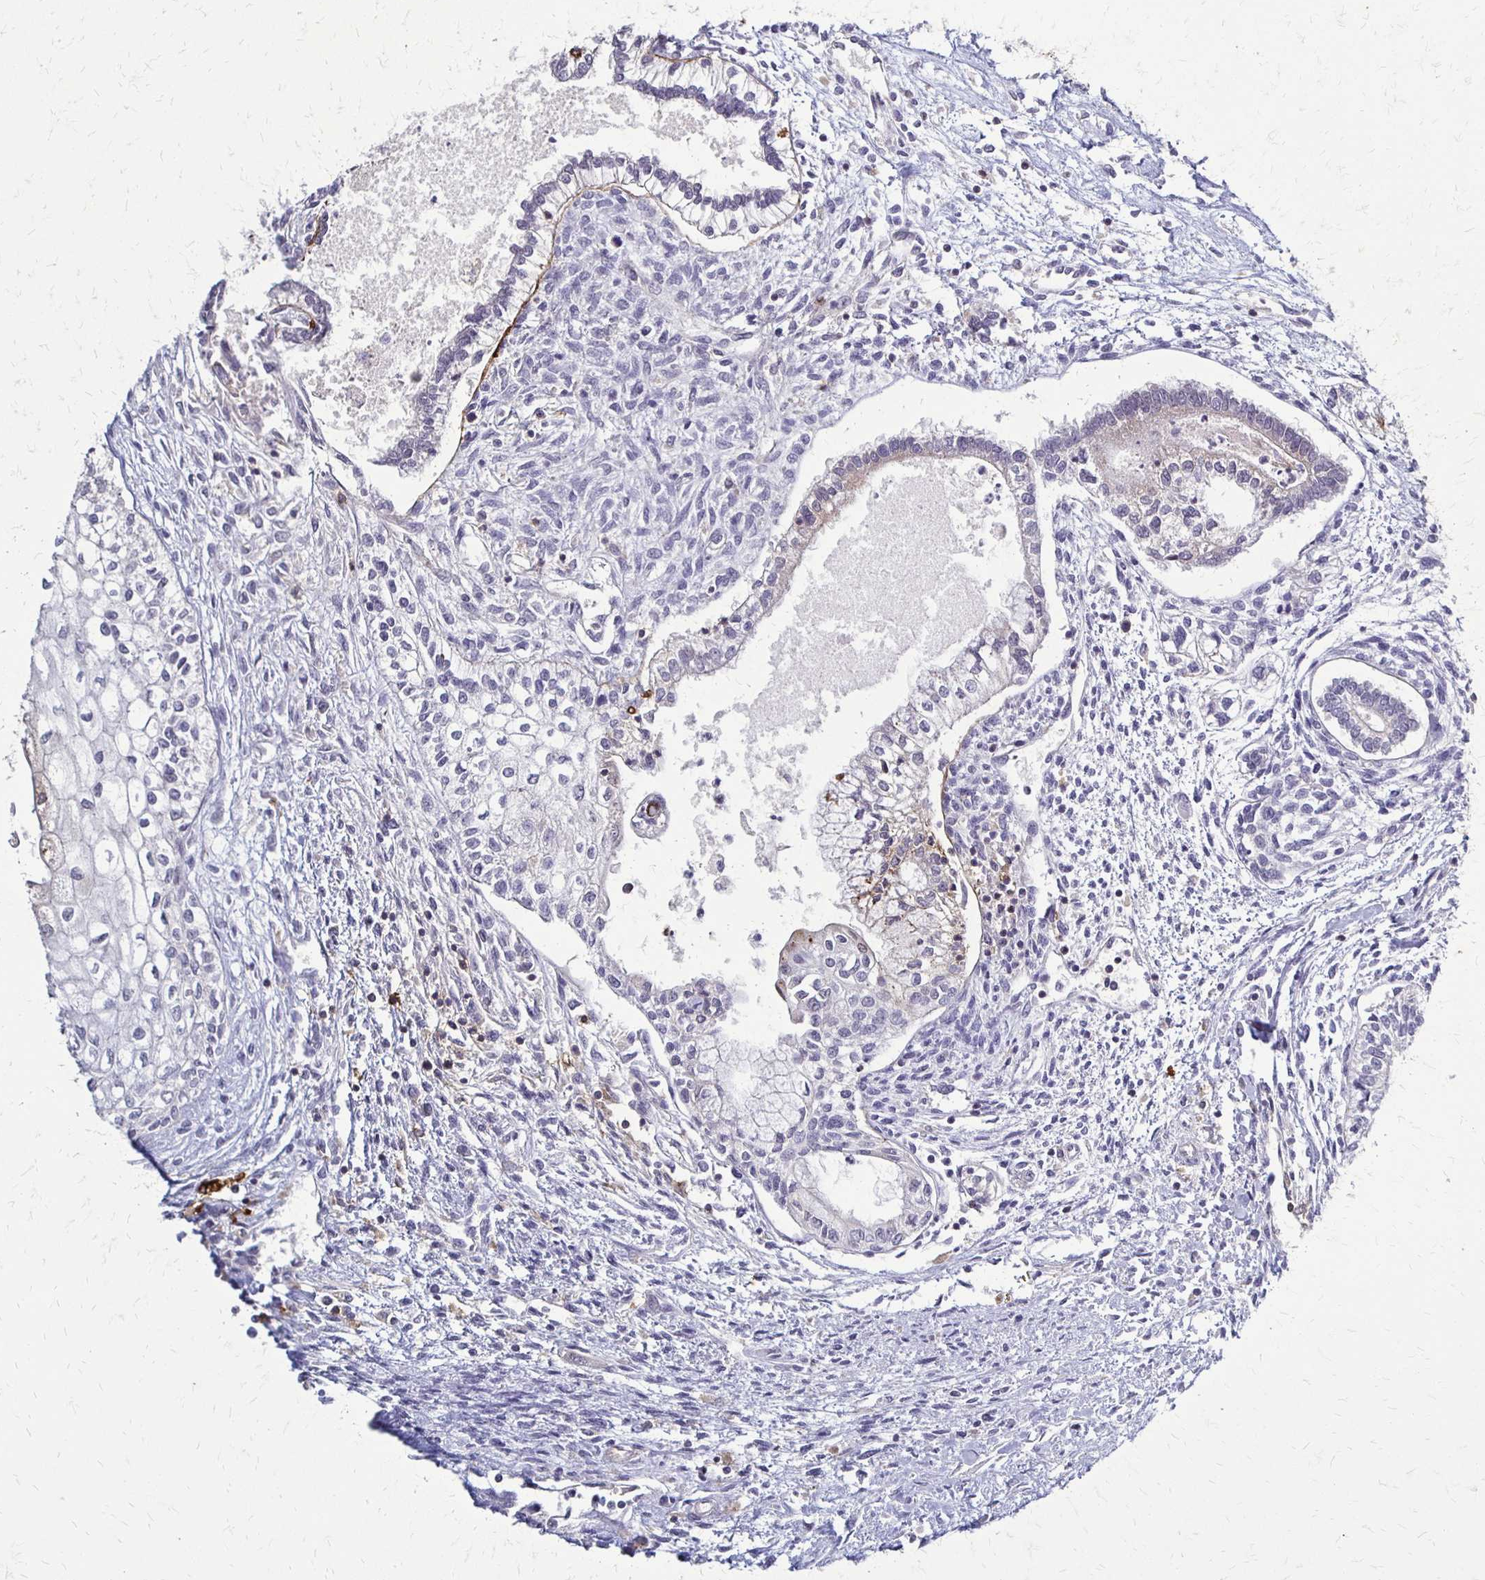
{"staining": {"intensity": "negative", "quantity": "none", "location": "none"}, "tissue": "testis cancer", "cell_type": "Tumor cells", "image_type": "cancer", "snomed": [{"axis": "morphology", "description": "Carcinoma, Embryonal, NOS"}, {"axis": "topography", "description": "Testis"}], "caption": "A high-resolution photomicrograph shows IHC staining of testis cancer (embryonal carcinoma), which shows no significant expression in tumor cells.", "gene": "SLC9A9", "patient": {"sex": "male", "age": 37}}